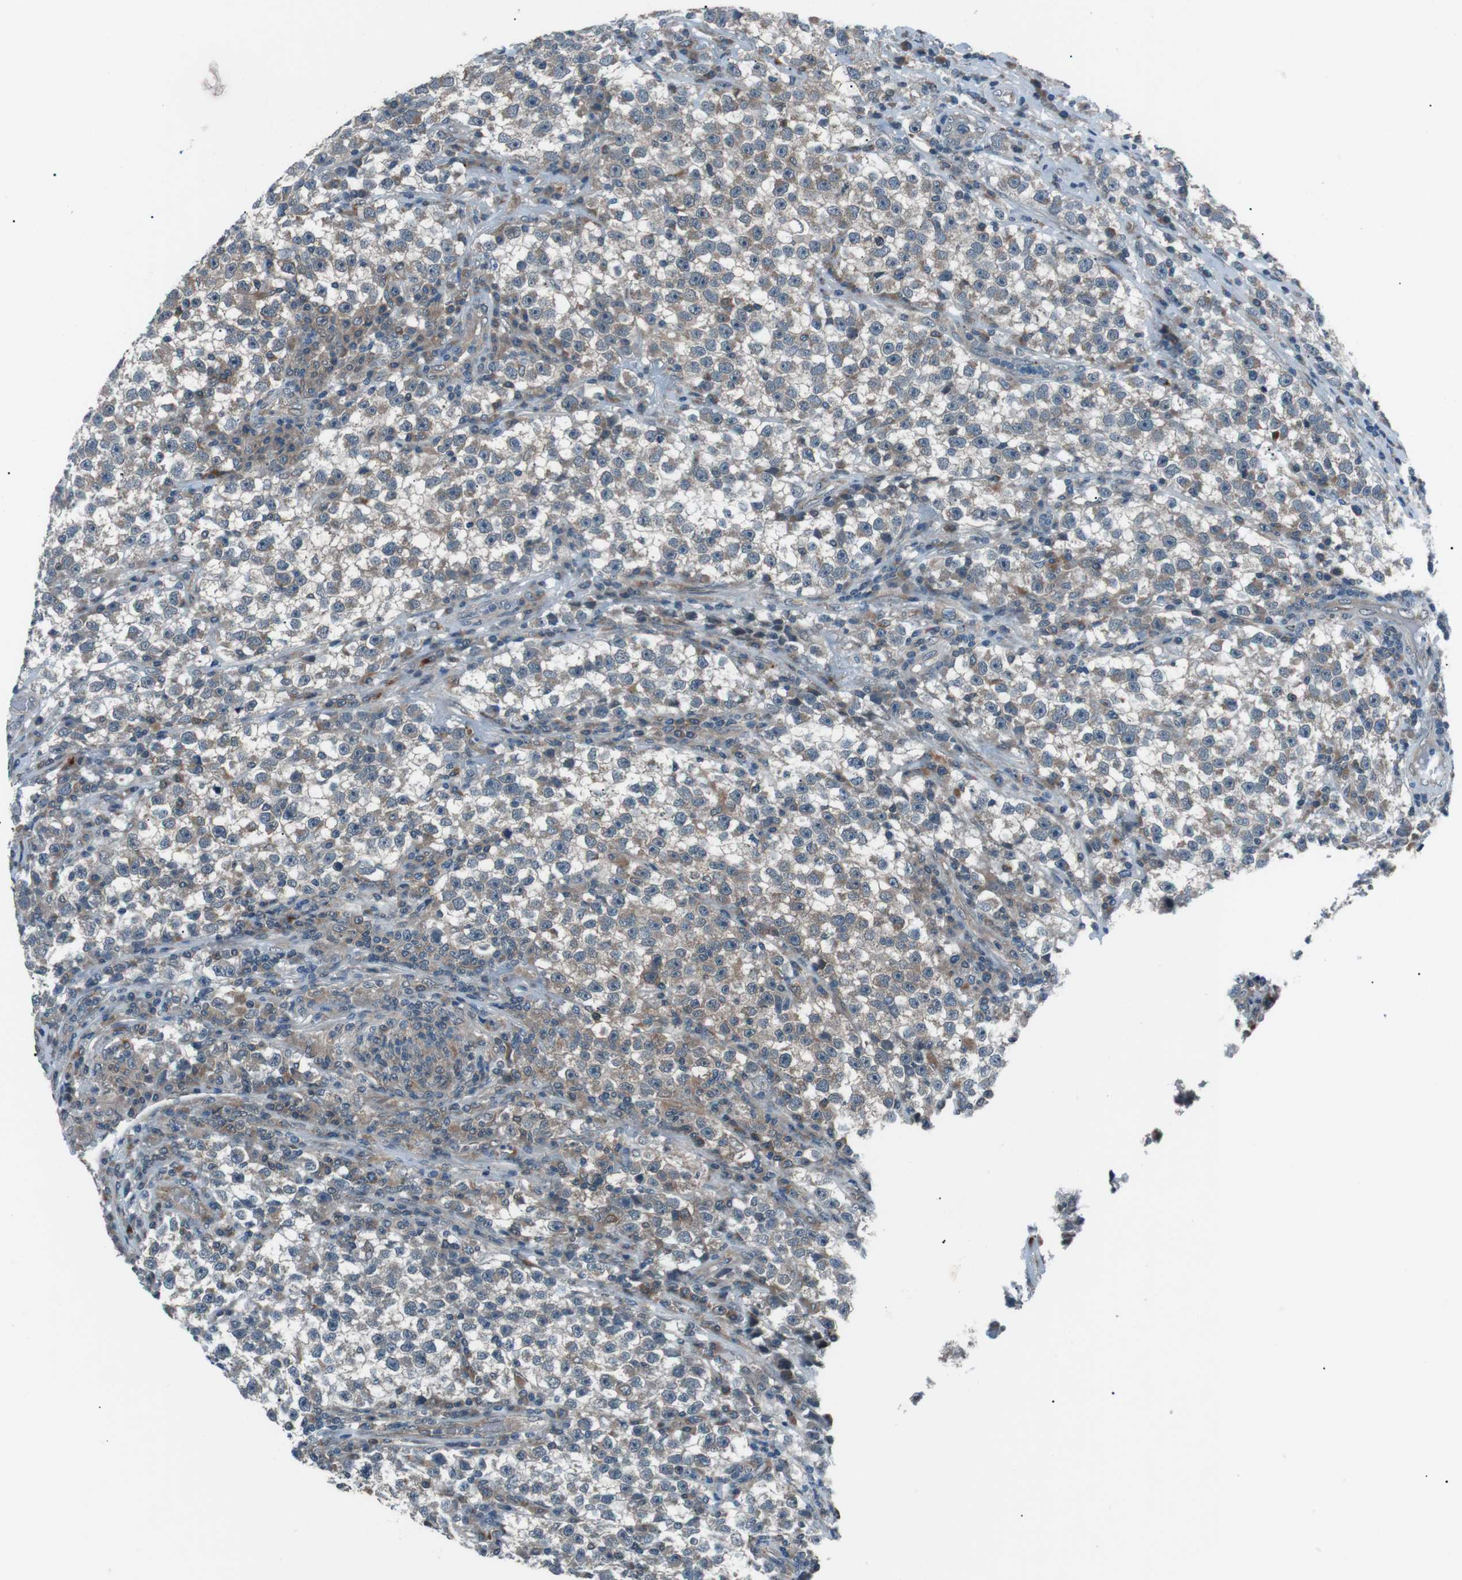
{"staining": {"intensity": "weak", "quantity": "25%-75%", "location": "cytoplasmic/membranous"}, "tissue": "testis cancer", "cell_type": "Tumor cells", "image_type": "cancer", "snomed": [{"axis": "morphology", "description": "Seminoma, NOS"}, {"axis": "topography", "description": "Testis"}], "caption": "Tumor cells demonstrate low levels of weak cytoplasmic/membranous staining in about 25%-75% of cells in testis seminoma.", "gene": "LRIG2", "patient": {"sex": "male", "age": 22}}